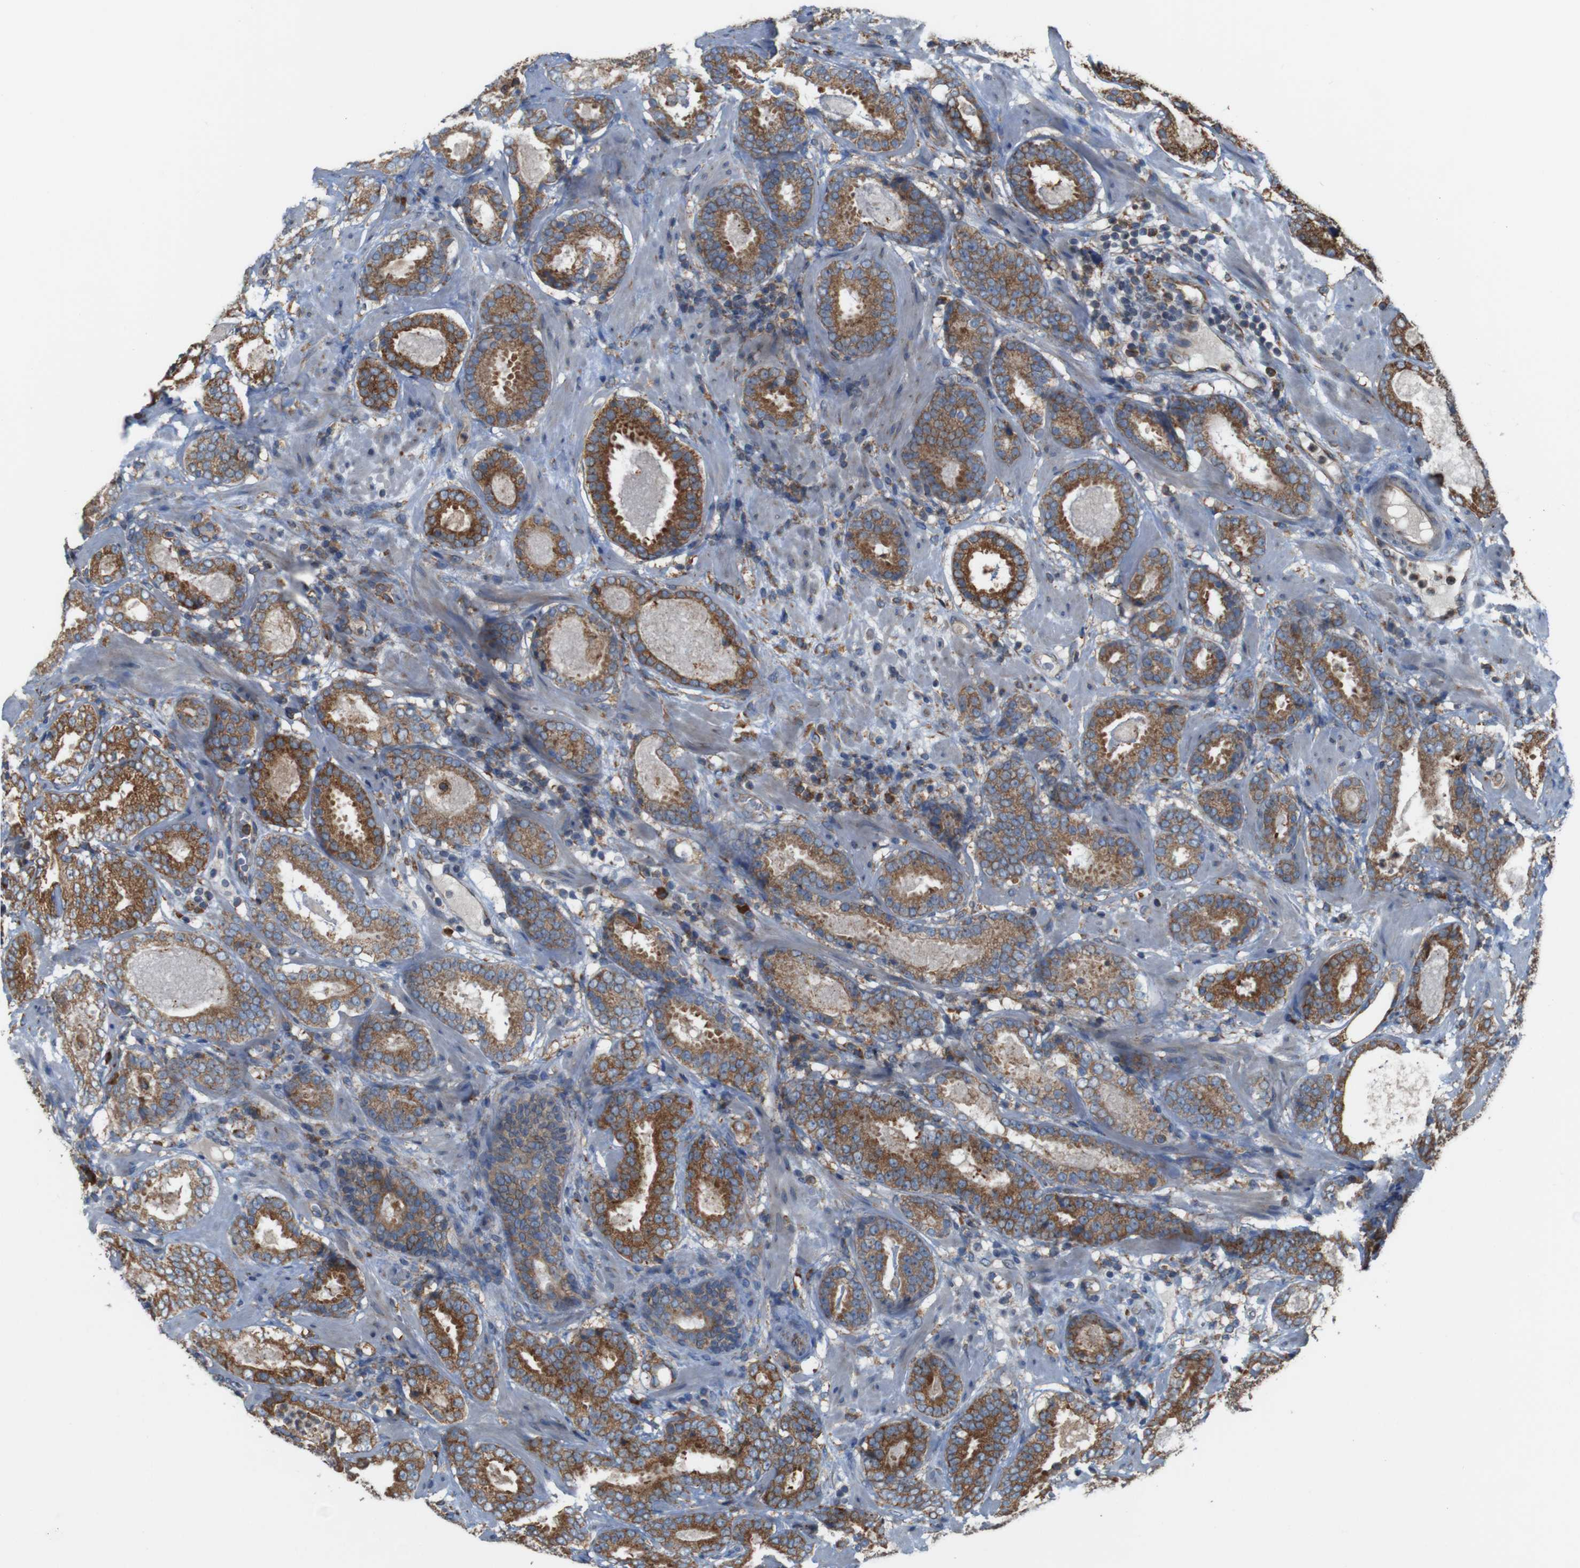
{"staining": {"intensity": "moderate", "quantity": ">75%", "location": "cytoplasmic/membranous"}, "tissue": "prostate cancer", "cell_type": "Tumor cells", "image_type": "cancer", "snomed": [{"axis": "morphology", "description": "Adenocarcinoma, Low grade"}, {"axis": "topography", "description": "Prostate"}], "caption": "Tumor cells exhibit medium levels of moderate cytoplasmic/membranous positivity in about >75% of cells in prostate adenocarcinoma (low-grade). The protein is stained brown, and the nuclei are stained in blue (DAB (3,3'-diaminobenzidine) IHC with brightfield microscopy, high magnification).", "gene": "UGGT1", "patient": {"sex": "male", "age": 69}}